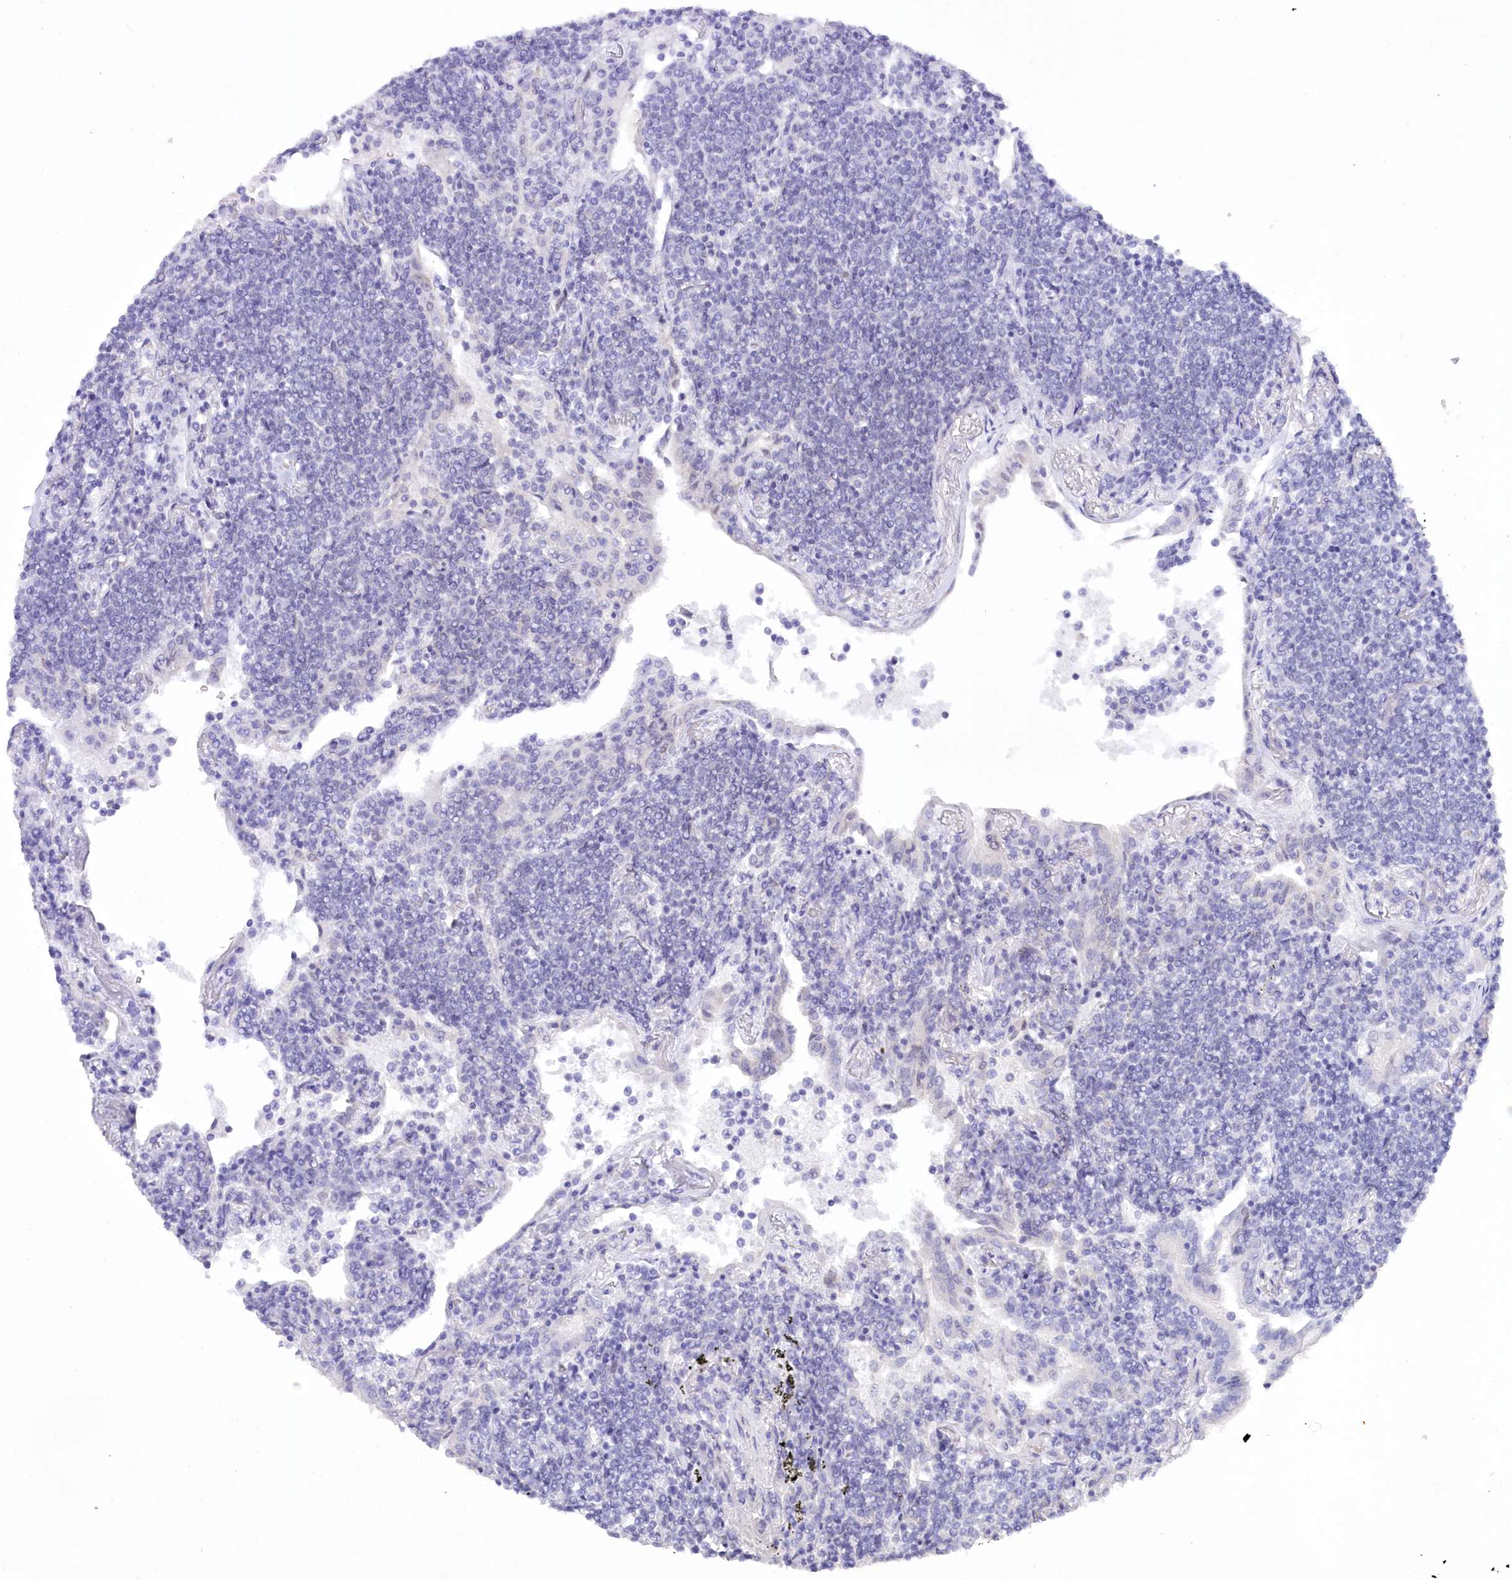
{"staining": {"intensity": "negative", "quantity": "none", "location": "none"}, "tissue": "lymphoma", "cell_type": "Tumor cells", "image_type": "cancer", "snomed": [{"axis": "morphology", "description": "Malignant lymphoma, non-Hodgkin's type, Low grade"}, {"axis": "topography", "description": "Lung"}], "caption": "This histopathology image is of low-grade malignant lymphoma, non-Hodgkin's type stained with immunohistochemistry to label a protein in brown with the nuclei are counter-stained blue. There is no expression in tumor cells.", "gene": "HNRNPA0", "patient": {"sex": "female", "age": 71}}